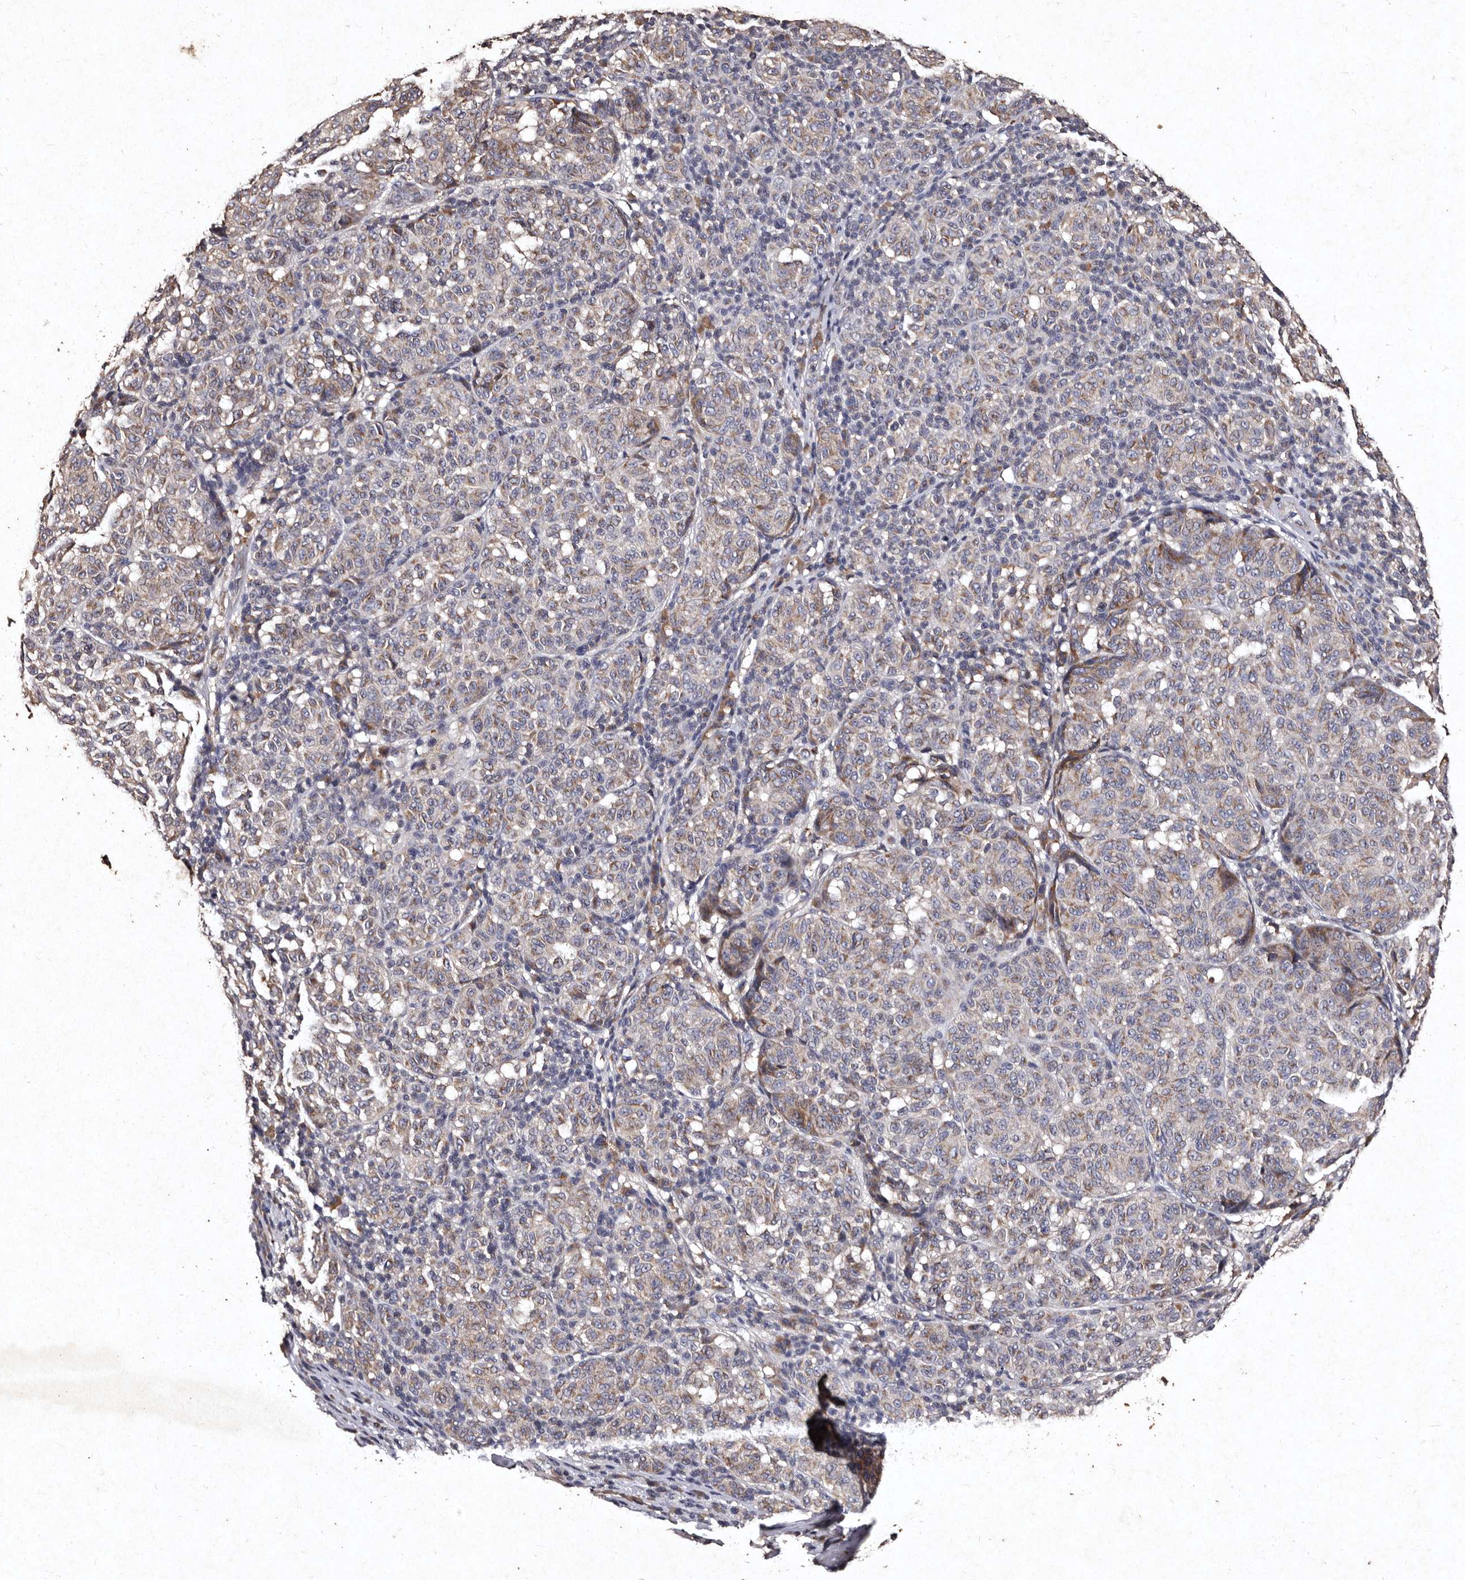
{"staining": {"intensity": "moderate", "quantity": "25%-75%", "location": "cytoplasmic/membranous"}, "tissue": "melanoma", "cell_type": "Tumor cells", "image_type": "cancer", "snomed": [{"axis": "morphology", "description": "Malignant melanoma, NOS"}, {"axis": "topography", "description": "Skin"}], "caption": "Immunohistochemistry (IHC) staining of melanoma, which shows medium levels of moderate cytoplasmic/membranous expression in about 25%-75% of tumor cells indicating moderate cytoplasmic/membranous protein expression. The staining was performed using DAB (brown) for protein detection and nuclei were counterstained in hematoxylin (blue).", "gene": "TFB1M", "patient": {"sex": "male", "age": 59}}